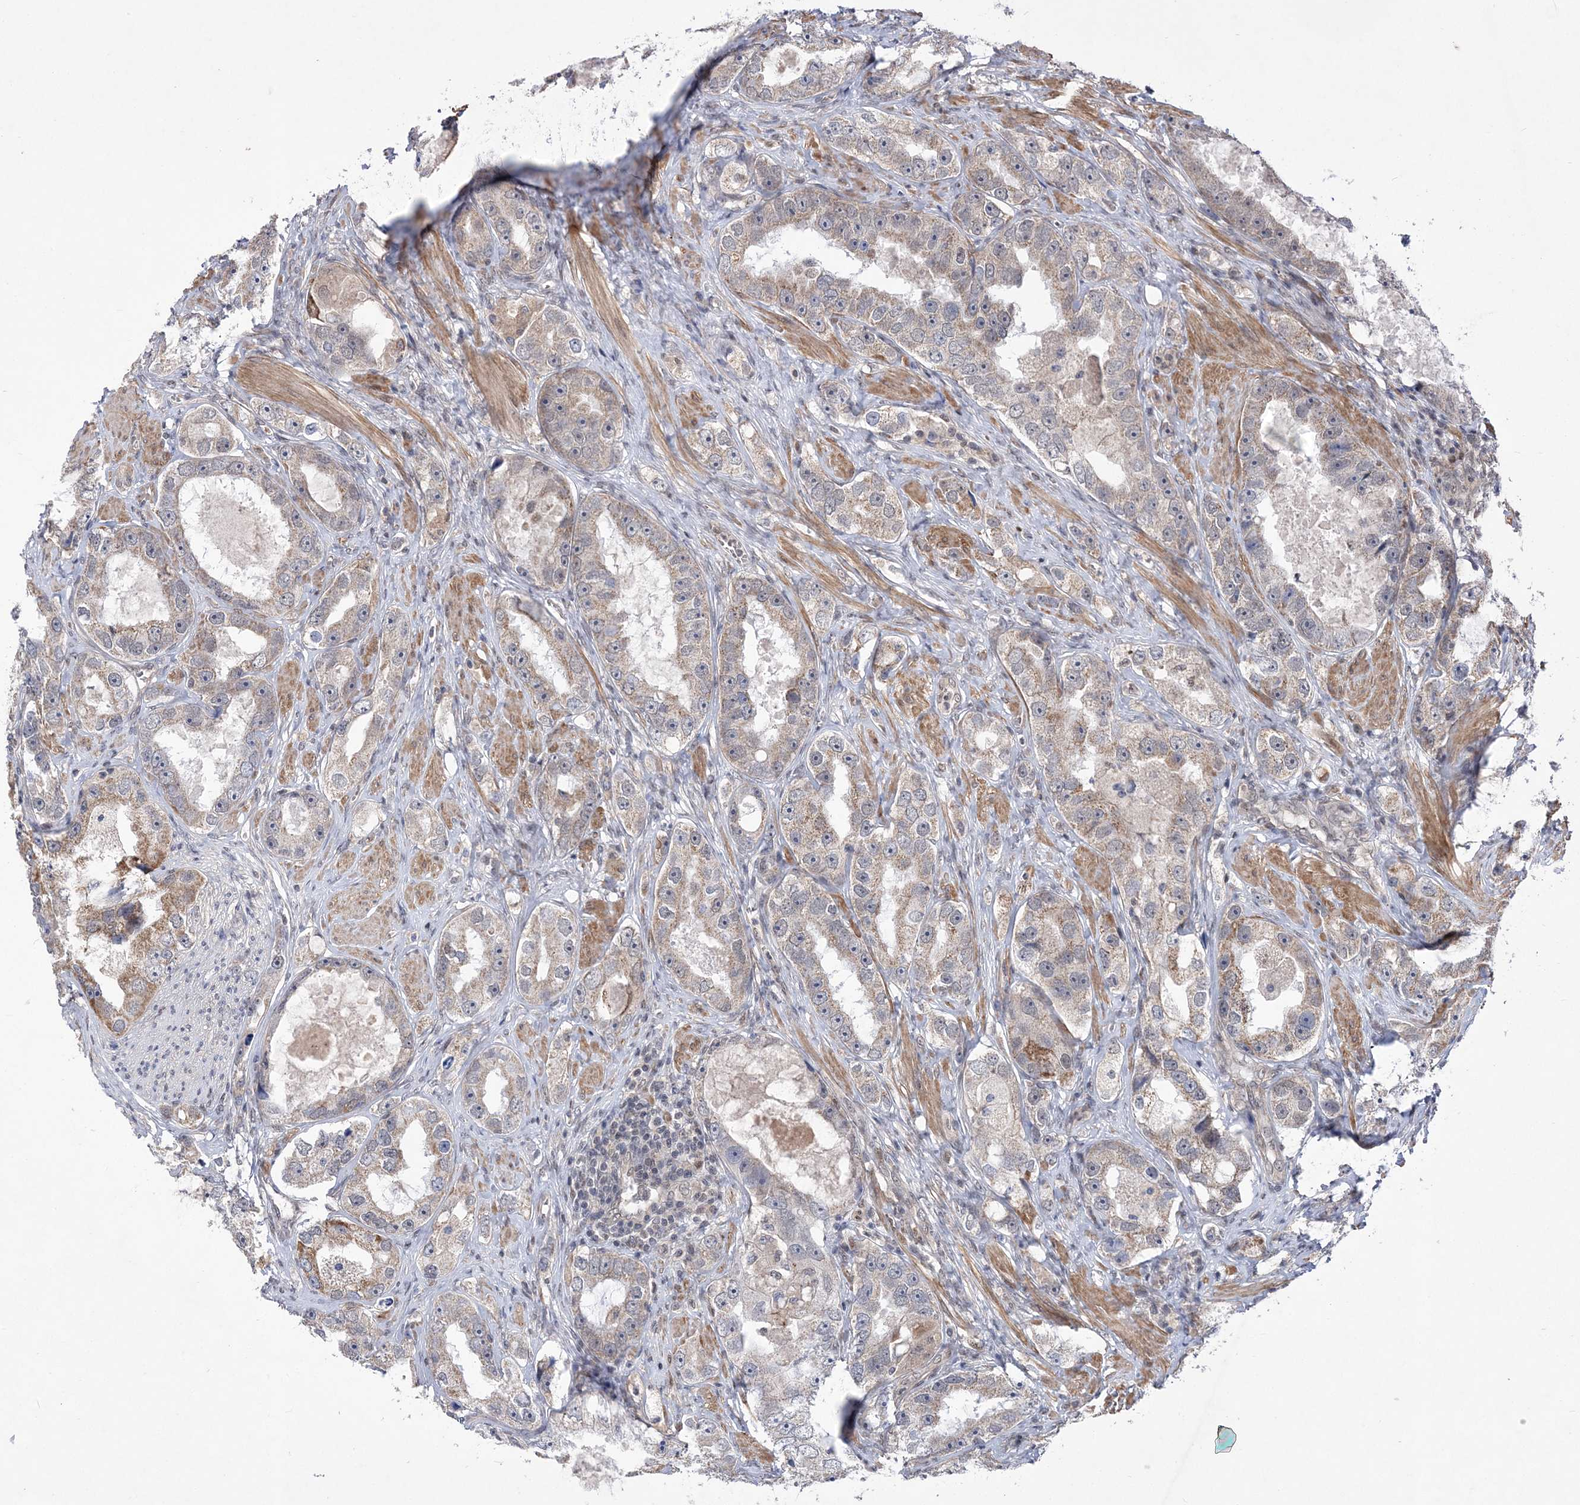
{"staining": {"intensity": "weak", "quantity": "<25%", "location": "cytoplasmic/membranous"}, "tissue": "prostate cancer", "cell_type": "Tumor cells", "image_type": "cancer", "snomed": [{"axis": "morphology", "description": "Adenocarcinoma, High grade"}, {"axis": "topography", "description": "Prostate"}], "caption": "DAB (3,3'-diaminobenzidine) immunohistochemical staining of prostate cancer (adenocarcinoma (high-grade)) shows no significant positivity in tumor cells. (DAB (3,3'-diaminobenzidine) immunohistochemistry (IHC), high magnification).", "gene": "BOD1L1", "patient": {"sex": "male", "age": 63}}